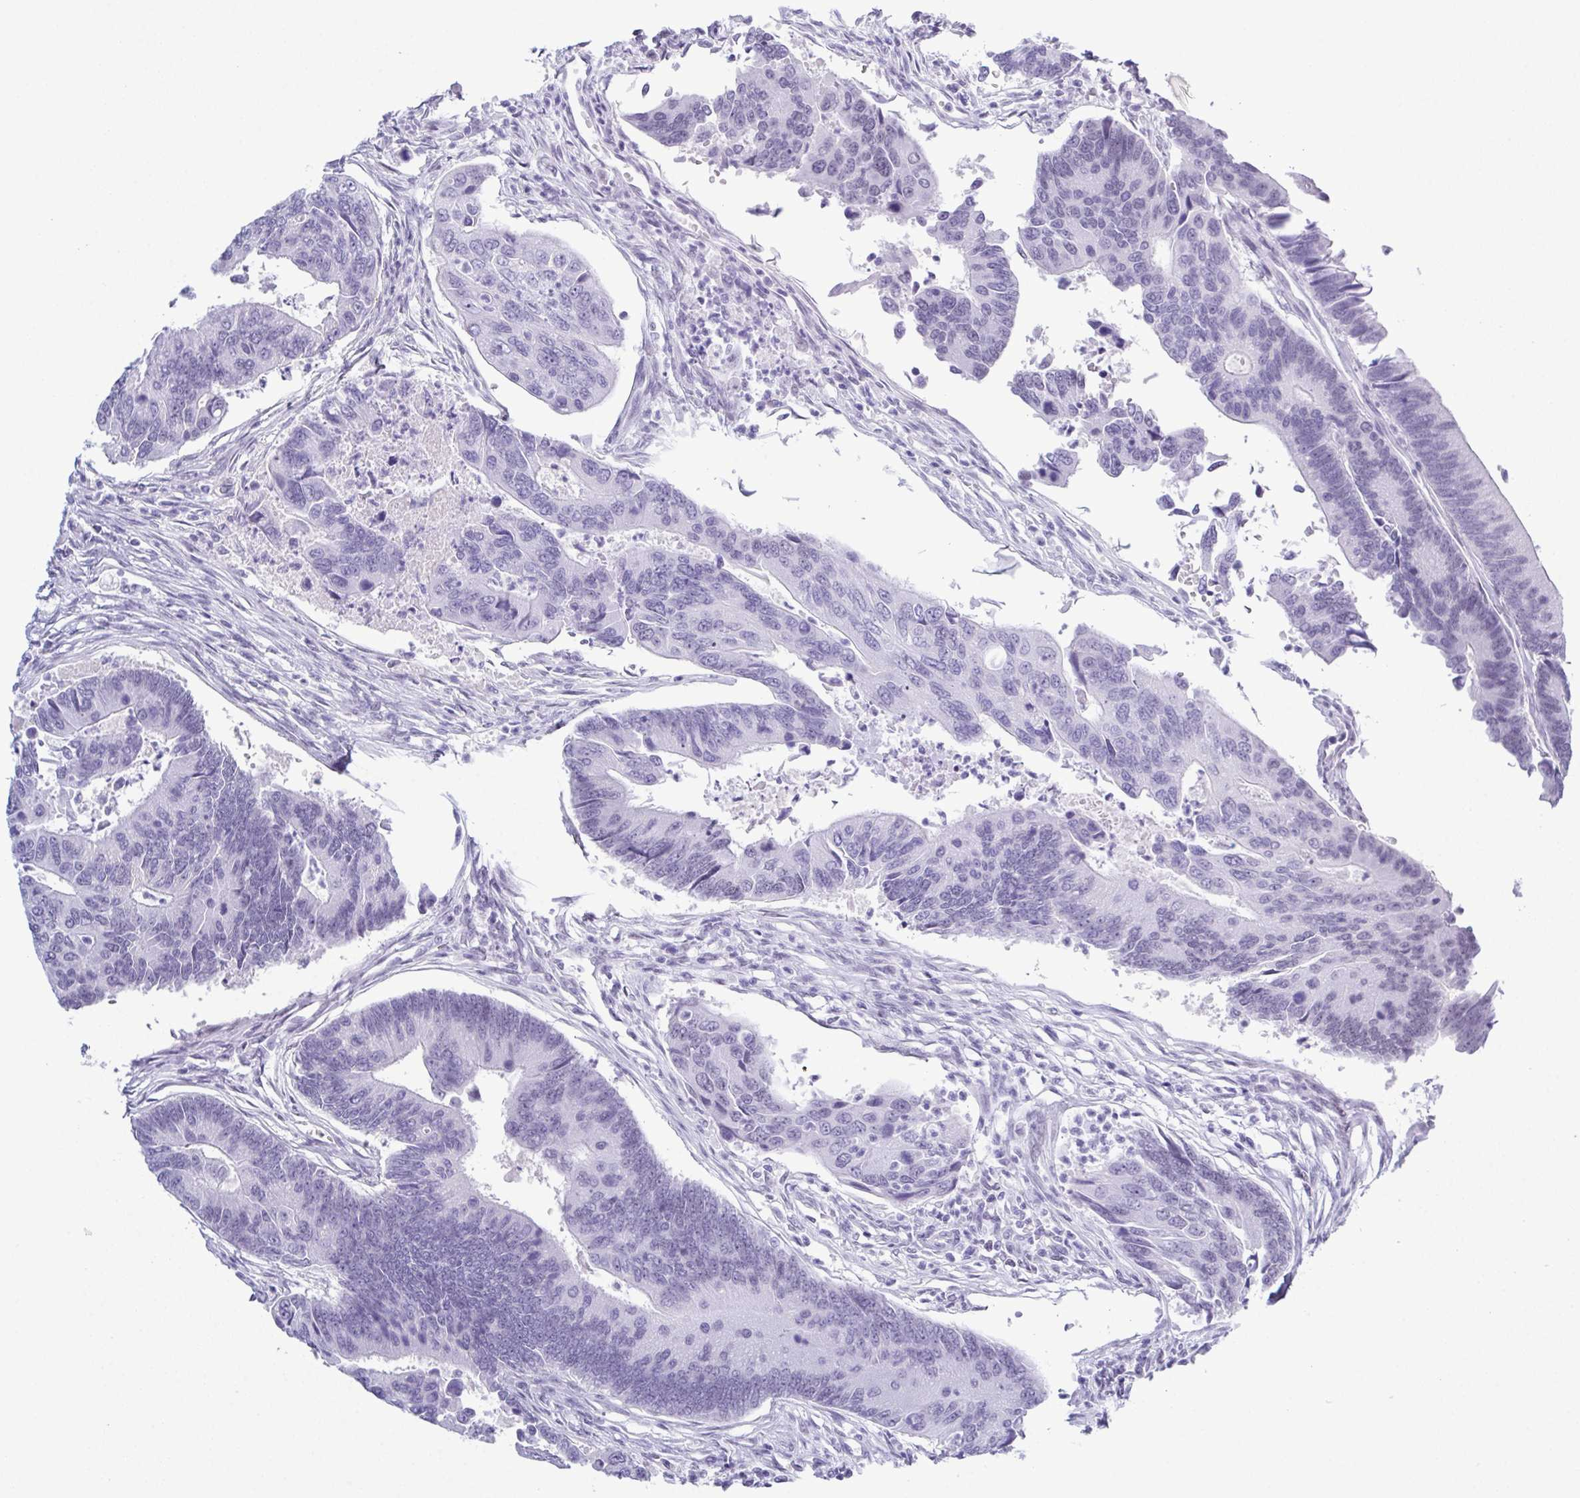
{"staining": {"intensity": "negative", "quantity": "none", "location": "none"}, "tissue": "colorectal cancer", "cell_type": "Tumor cells", "image_type": "cancer", "snomed": [{"axis": "morphology", "description": "Adenocarcinoma, NOS"}, {"axis": "topography", "description": "Colon"}], "caption": "Colorectal cancer (adenocarcinoma) was stained to show a protein in brown. There is no significant staining in tumor cells.", "gene": "SUGP2", "patient": {"sex": "female", "age": 67}}